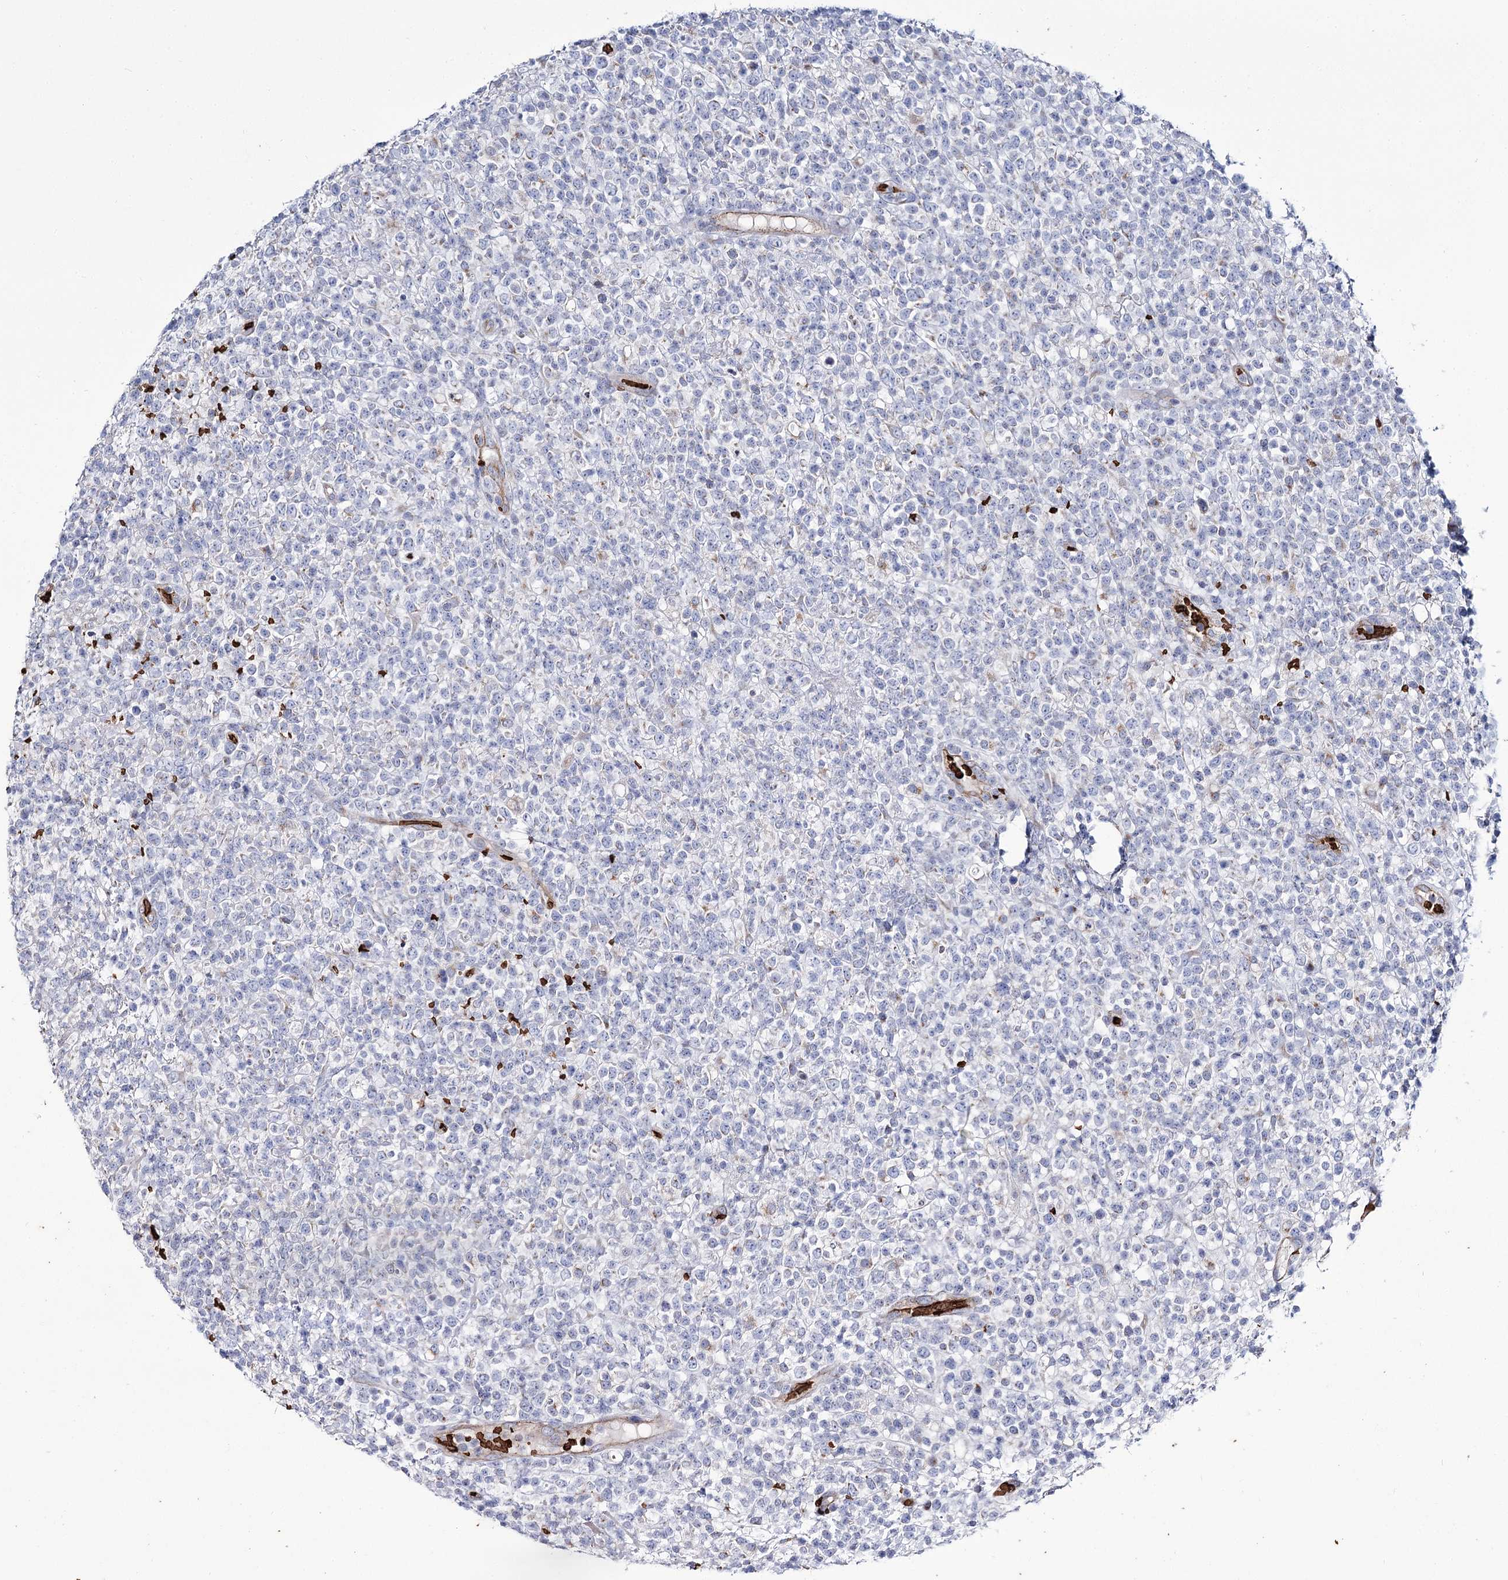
{"staining": {"intensity": "negative", "quantity": "none", "location": "none"}, "tissue": "lymphoma", "cell_type": "Tumor cells", "image_type": "cancer", "snomed": [{"axis": "morphology", "description": "Malignant lymphoma, non-Hodgkin's type, High grade"}, {"axis": "topography", "description": "Colon"}], "caption": "Photomicrograph shows no protein staining in tumor cells of malignant lymphoma, non-Hodgkin's type (high-grade) tissue. (DAB (3,3'-diaminobenzidine) immunohistochemistry (IHC), high magnification).", "gene": "GBF1", "patient": {"sex": "female", "age": 53}}